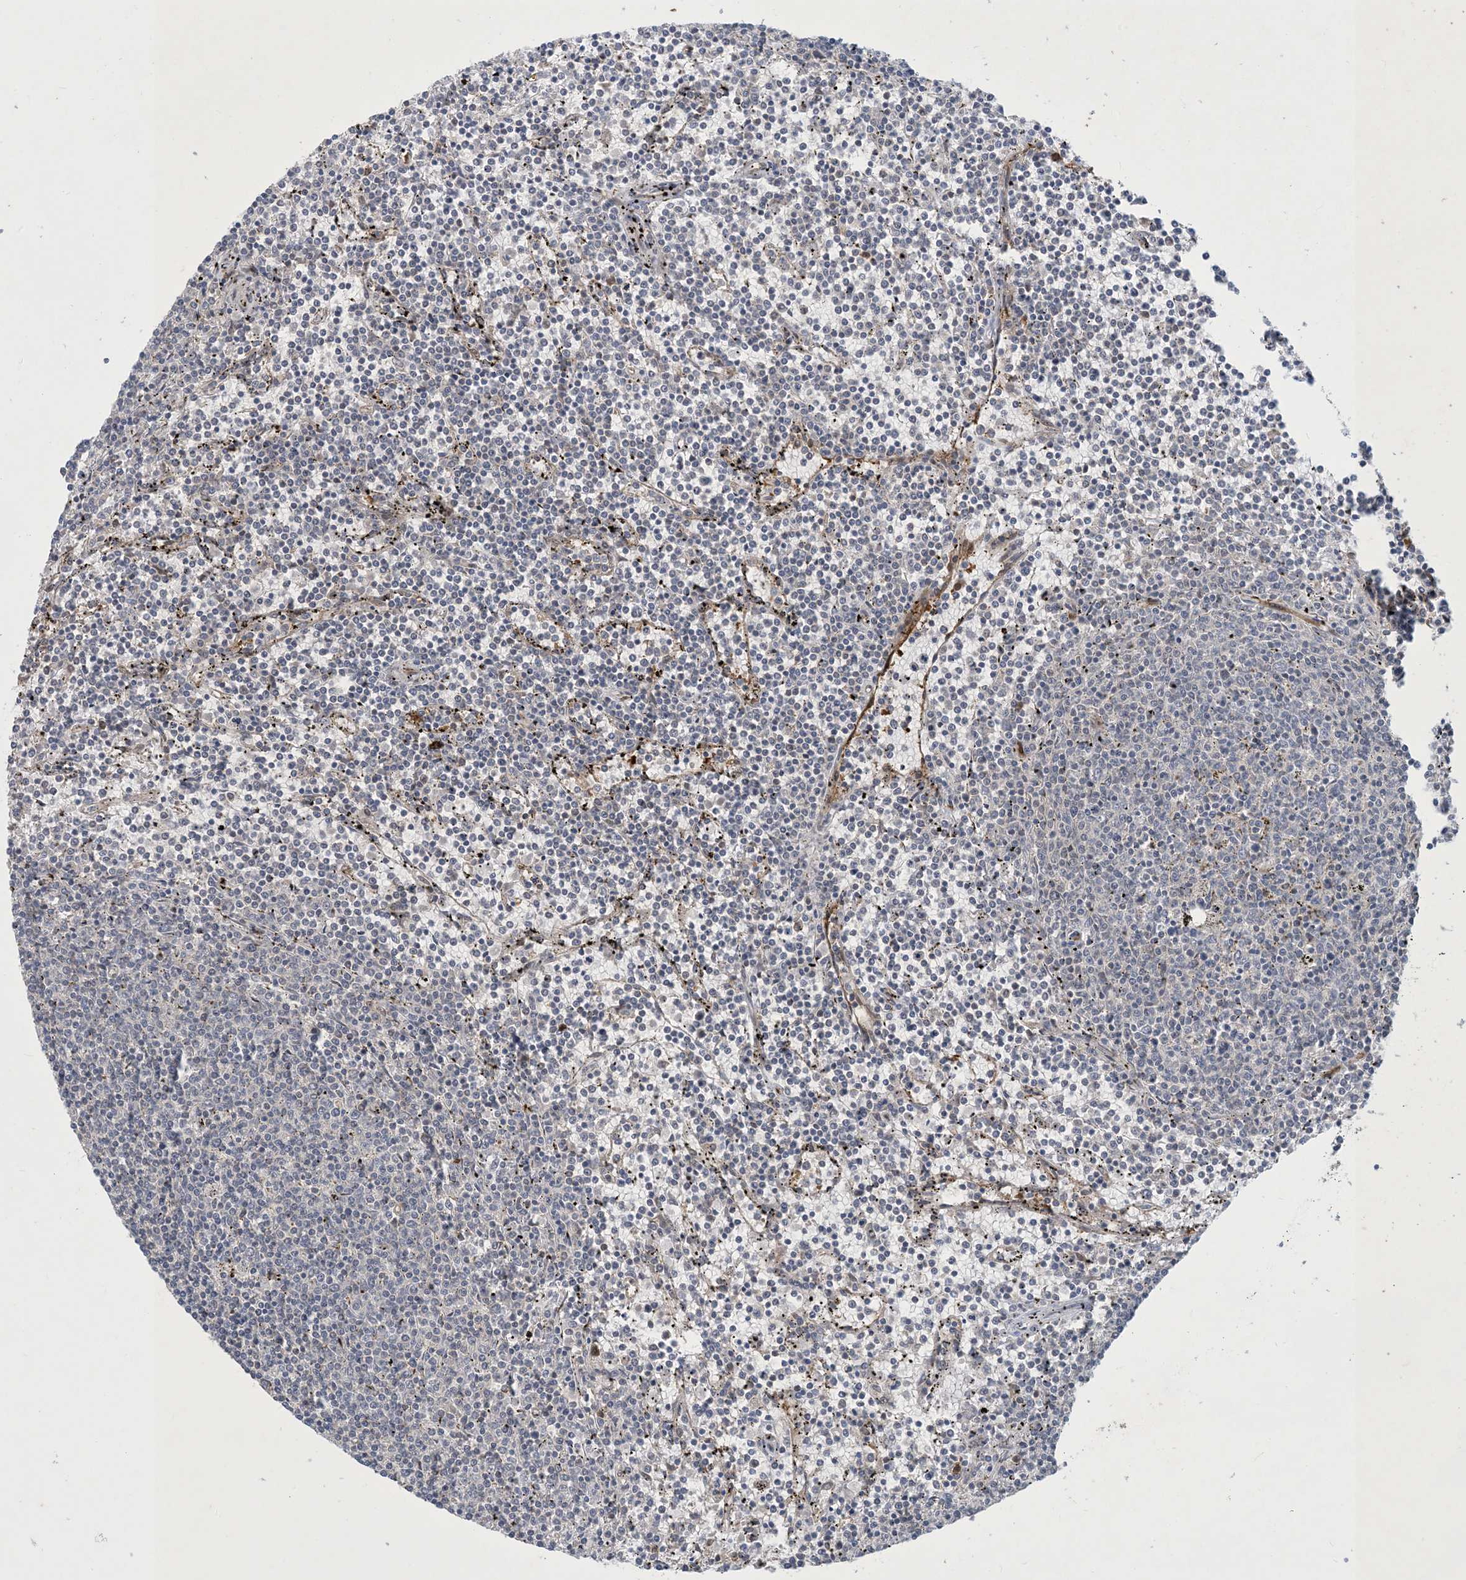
{"staining": {"intensity": "negative", "quantity": "none", "location": "none"}, "tissue": "lymphoma", "cell_type": "Tumor cells", "image_type": "cancer", "snomed": [{"axis": "morphology", "description": "Malignant lymphoma, non-Hodgkin's type, Low grade"}, {"axis": "topography", "description": "Spleen"}], "caption": "An image of lymphoma stained for a protein displays no brown staining in tumor cells. The staining was performed using DAB (3,3'-diaminobenzidine) to visualize the protein expression in brown, while the nuclei were stained in blue with hematoxylin (Magnification: 20x).", "gene": "CDS1", "patient": {"sex": "female", "age": 50}}